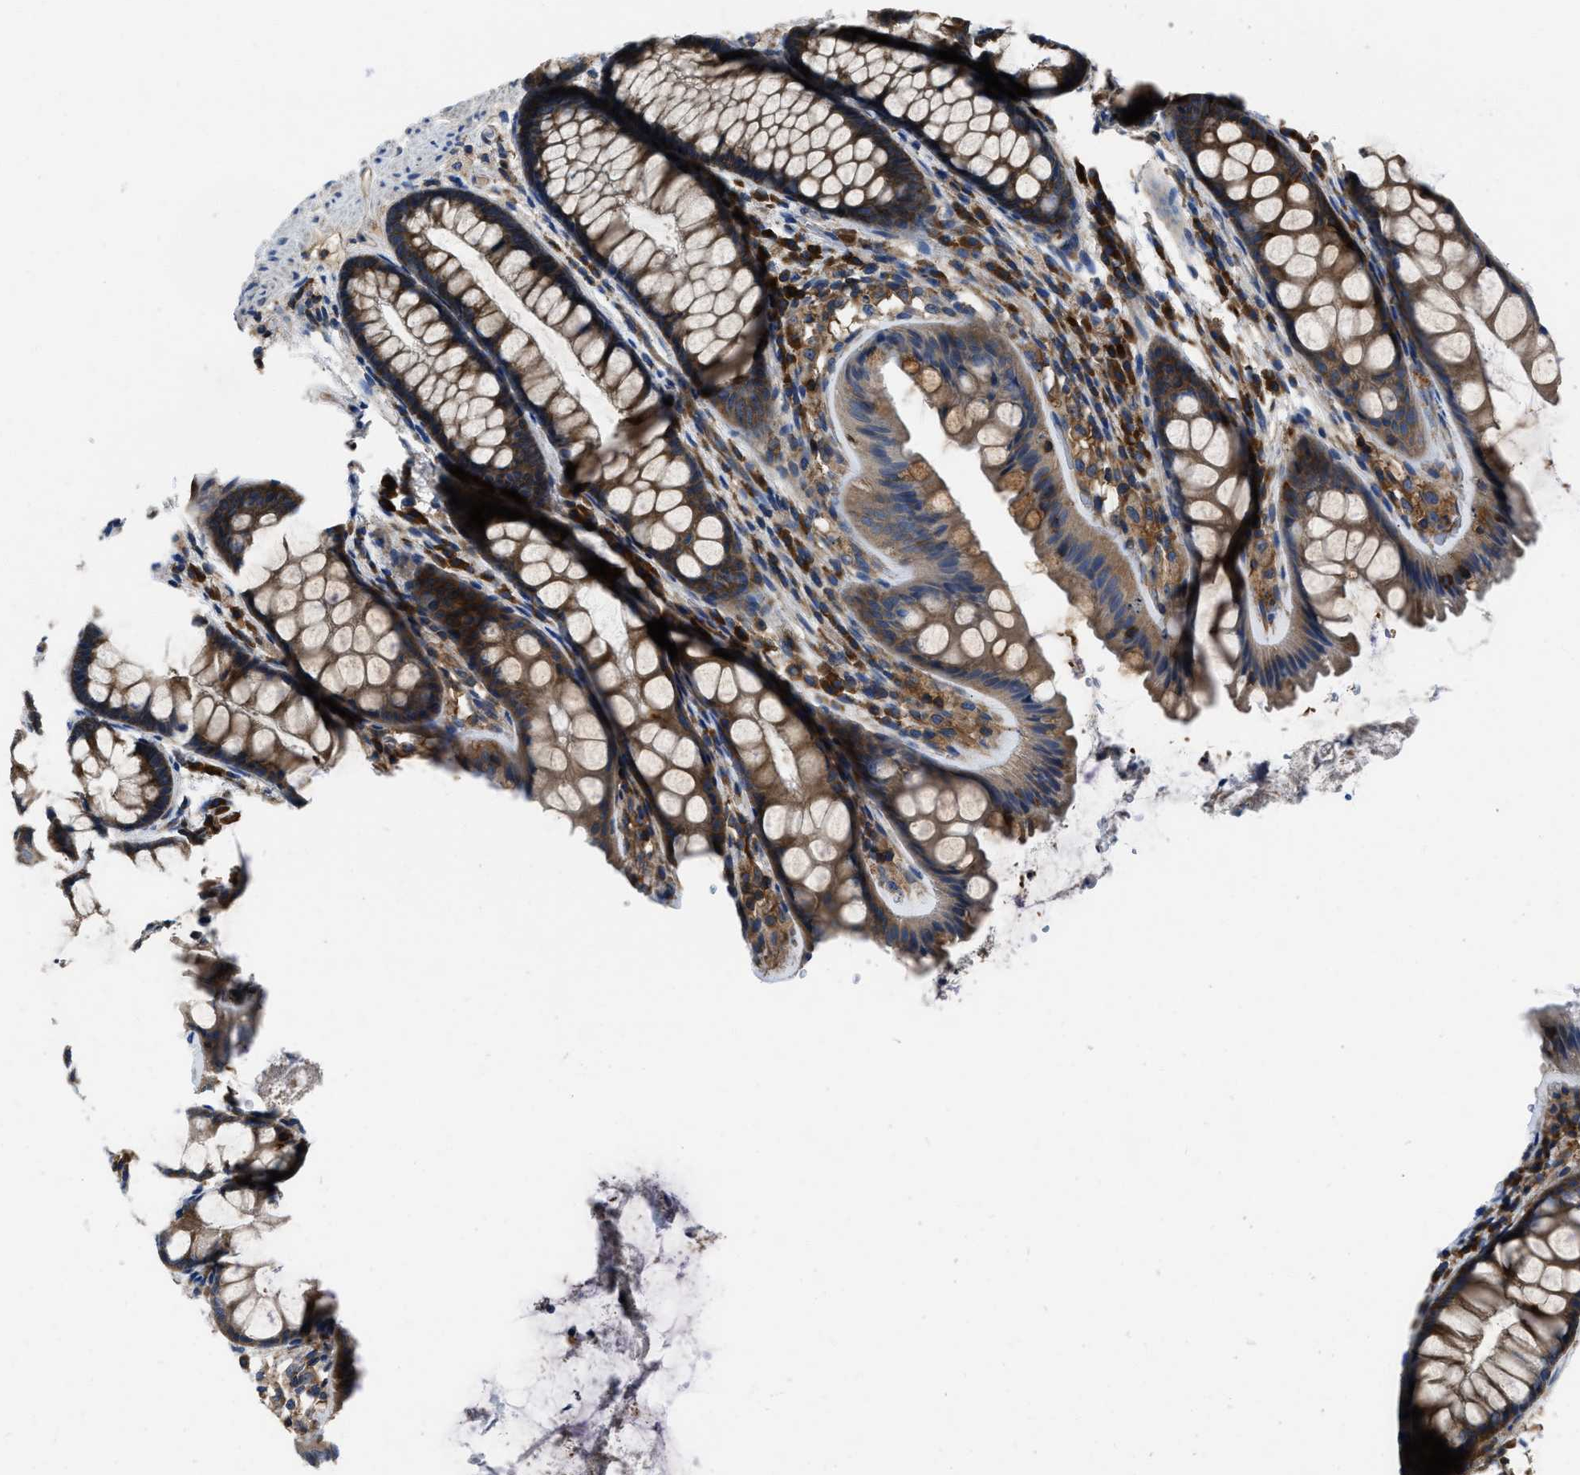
{"staining": {"intensity": "weak", "quantity": ">75%", "location": "cytoplasmic/membranous"}, "tissue": "colon", "cell_type": "Endothelial cells", "image_type": "normal", "snomed": [{"axis": "morphology", "description": "Normal tissue, NOS"}, {"axis": "topography", "description": "Colon"}], "caption": "Brown immunohistochemical staining in benign colon demonstrates weak cytoplasmic/membranous expression in about >75% of endothelial cells. The staining was performed using DAB, with brown indicating positive protein expression. Nuclei are stained blue with hematoxylin.", "gene": "YARS1", "patient": {"sex": "female", "age": 56}}